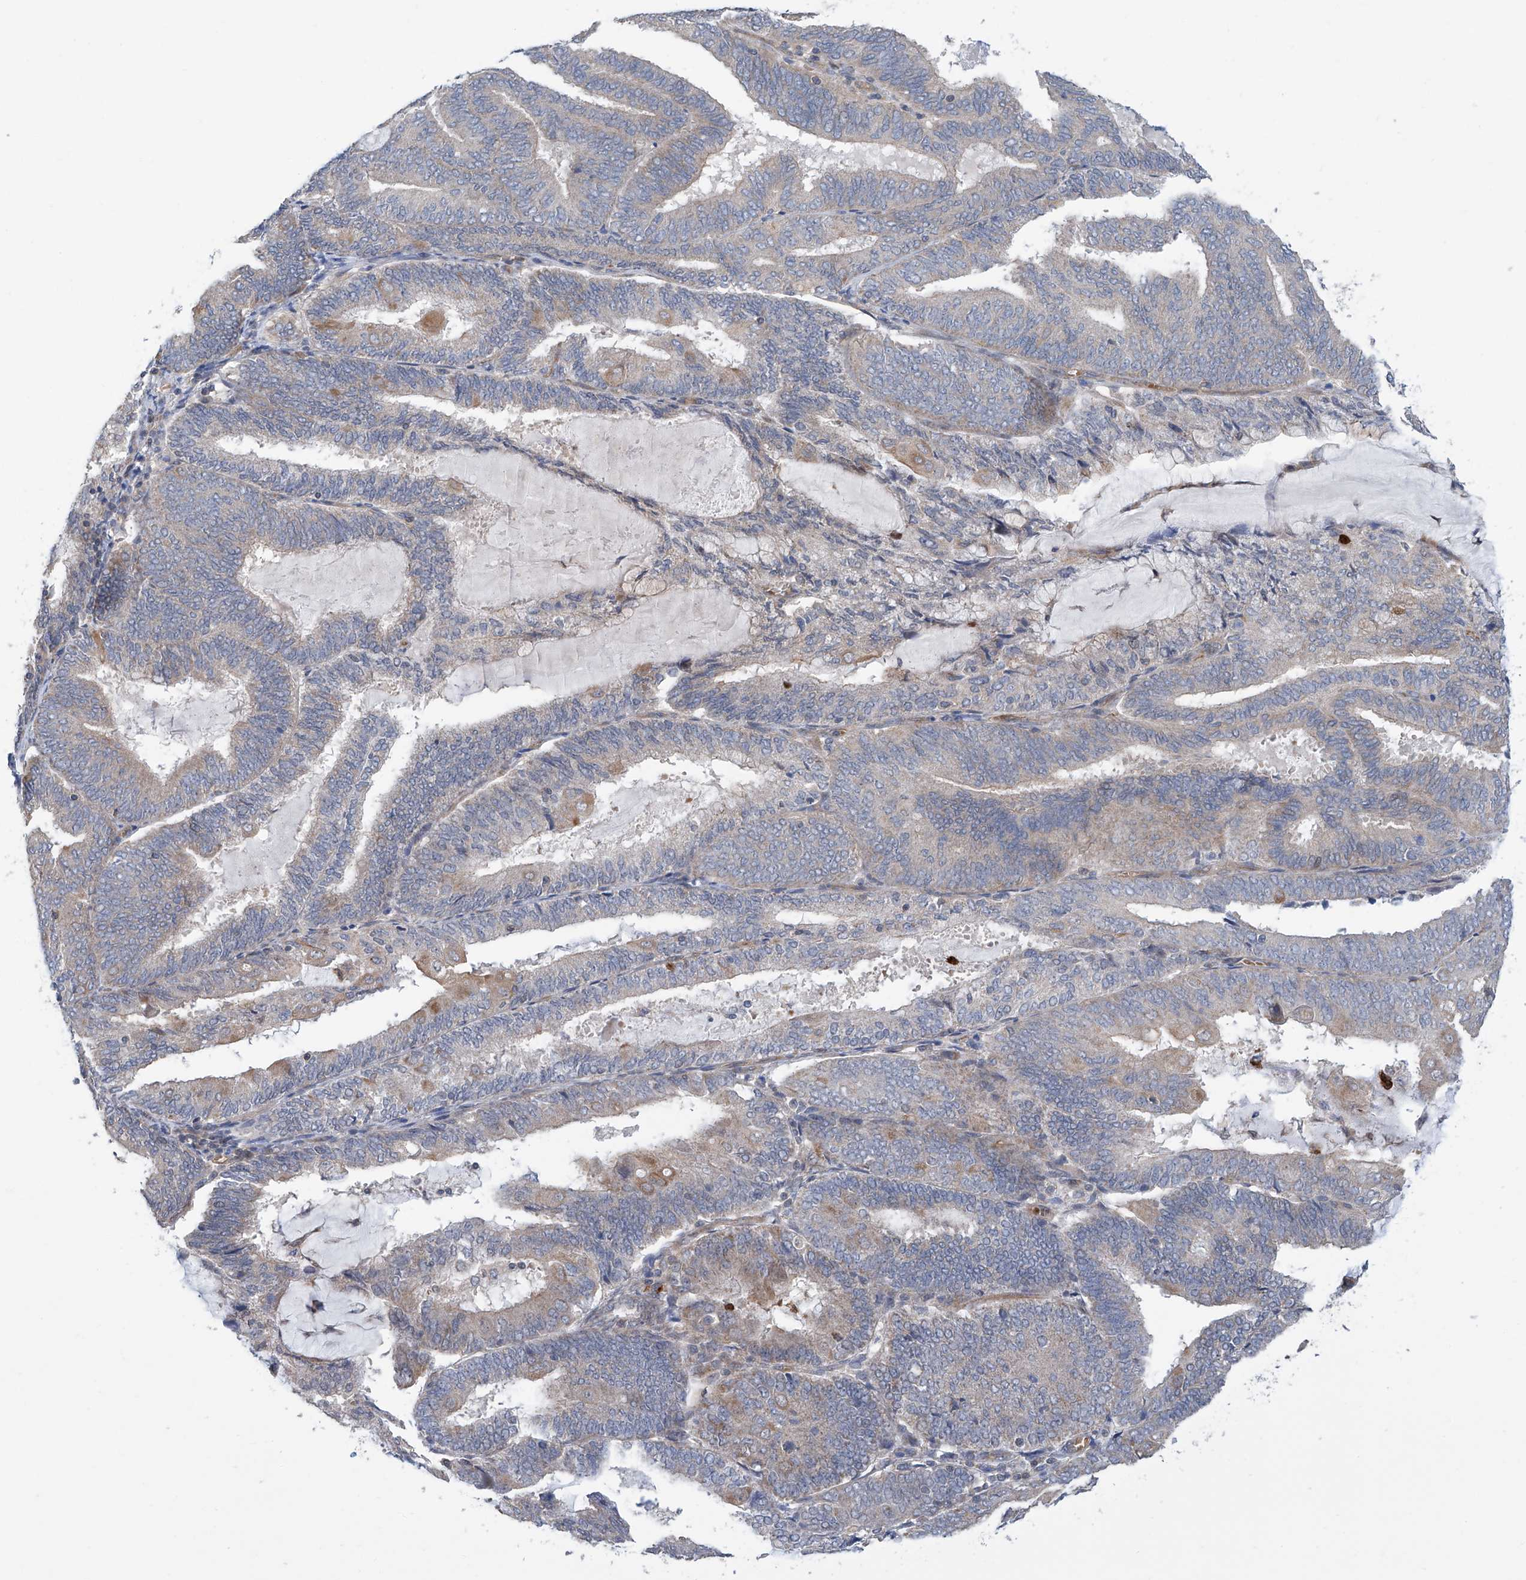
{"staining": {"intensity": "negative", "quantity": "none", "location": "none"}, "tissue": "endometrial cancer", "cell_type": "Tumor cells", "image_type": "cancer", "snomed": [{"axis": "morphology", "description": "Adenocarcinoma, NOS"}, {"axis": "topography", "description": "Endometrium"}], "caption": "This image is of adenocarcinoma (endometrial) stained with IHC to label a protein in brown with the nuclei are counter-stained blue. There is no positivity in tumor cells.", "gene": "EIF2D", "patient": {"sex": "female", "age": 81}}